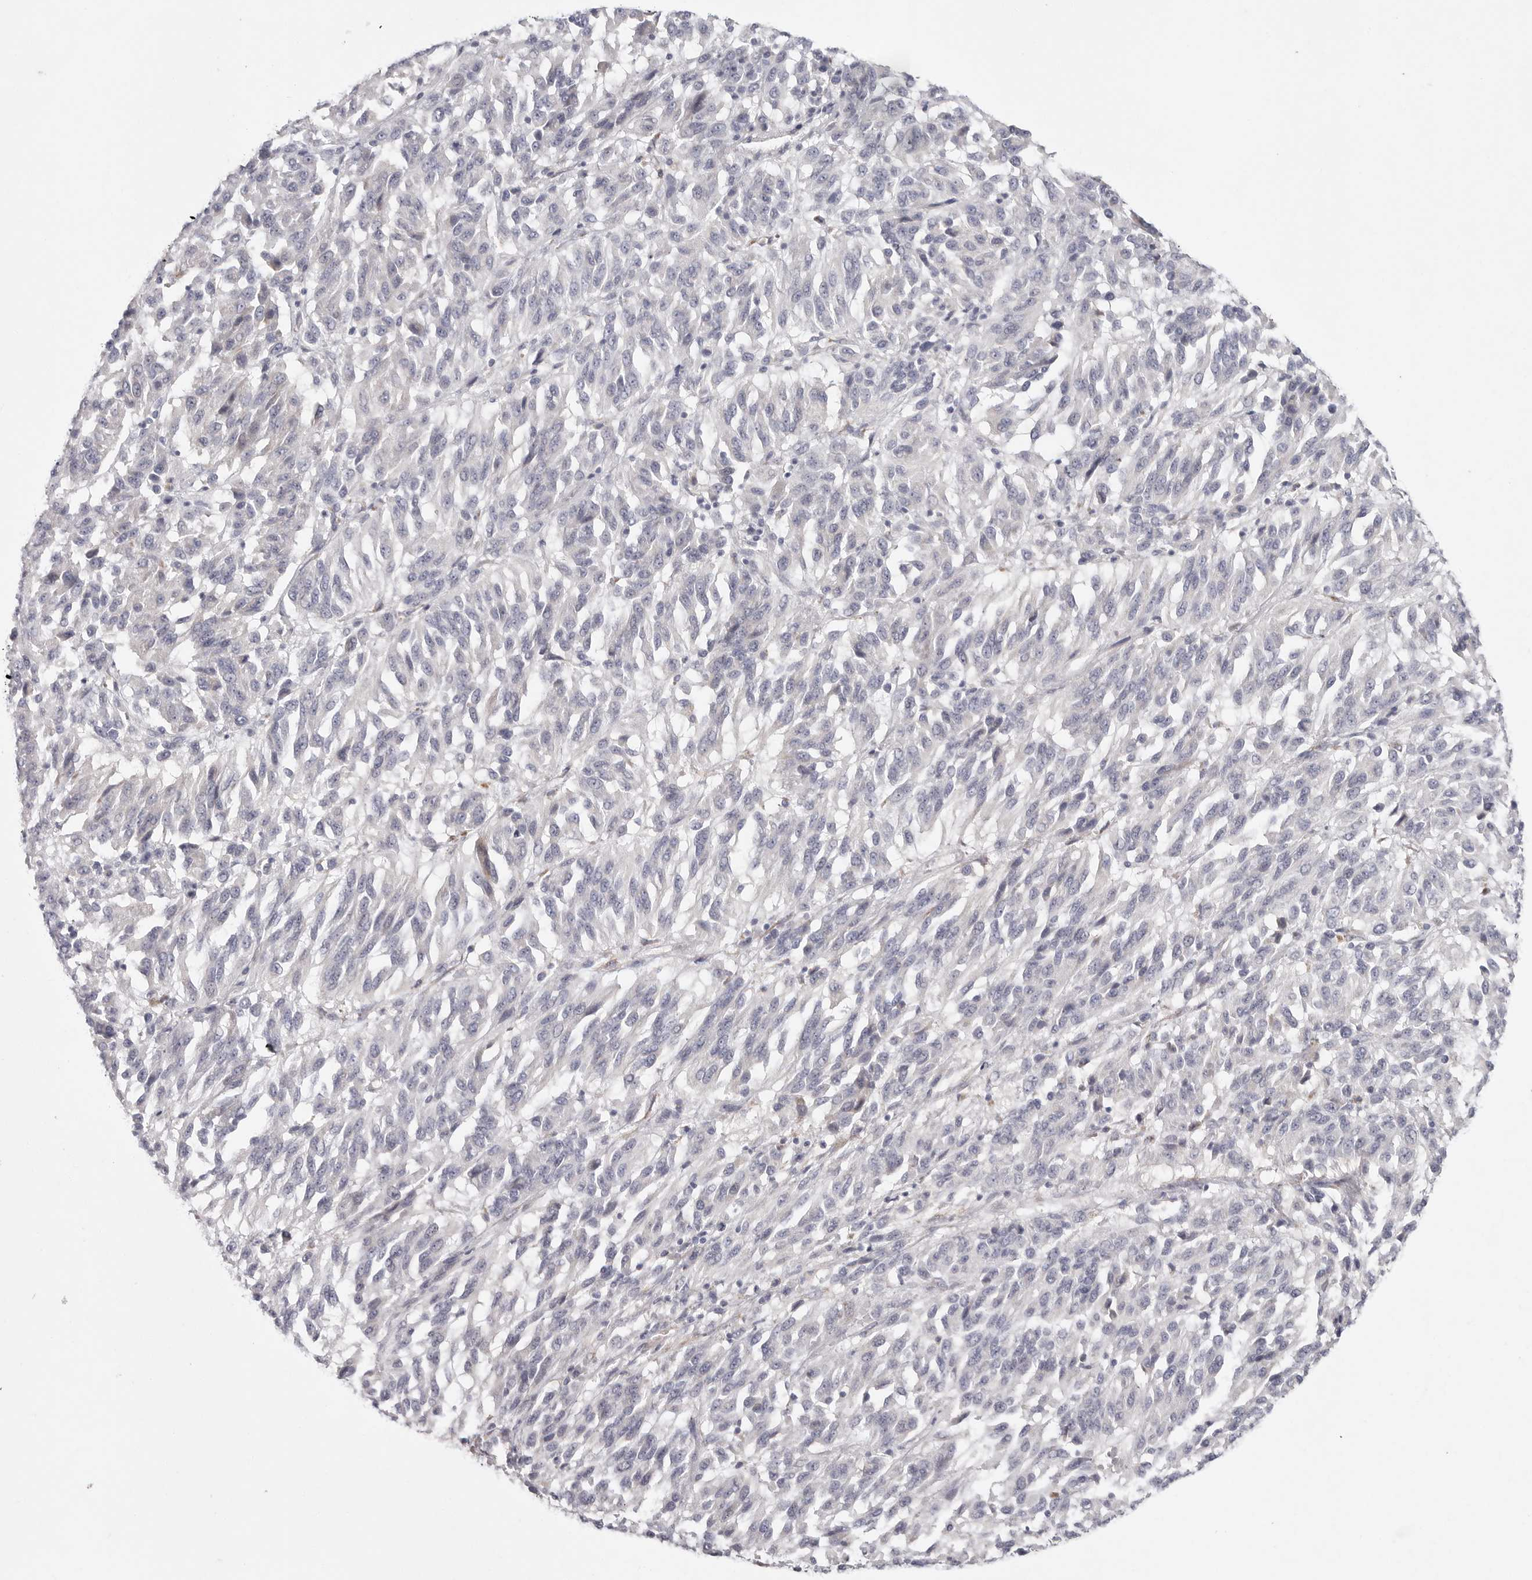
{"staining": {"intensity": "negative", "quantity": "none", "location": "none"}, "tissue": "melanoma", "cell_type": "Tumor cells", "image_type": "cancer", "snomed": [{"axis": "morphology", "description": "Malignant melanoma, Metastatic site"}, {"axis": "topography", "description": "Lung"}], "caption": "Histopathology image shows no significant protein positivity in tumor cells of malignant melanoma (metastatic site). (DAB IHC visualized using brightfield microscopy, high magnification).", "gene": "ELP3", "patient": {"sex": "male", "age": 64}}